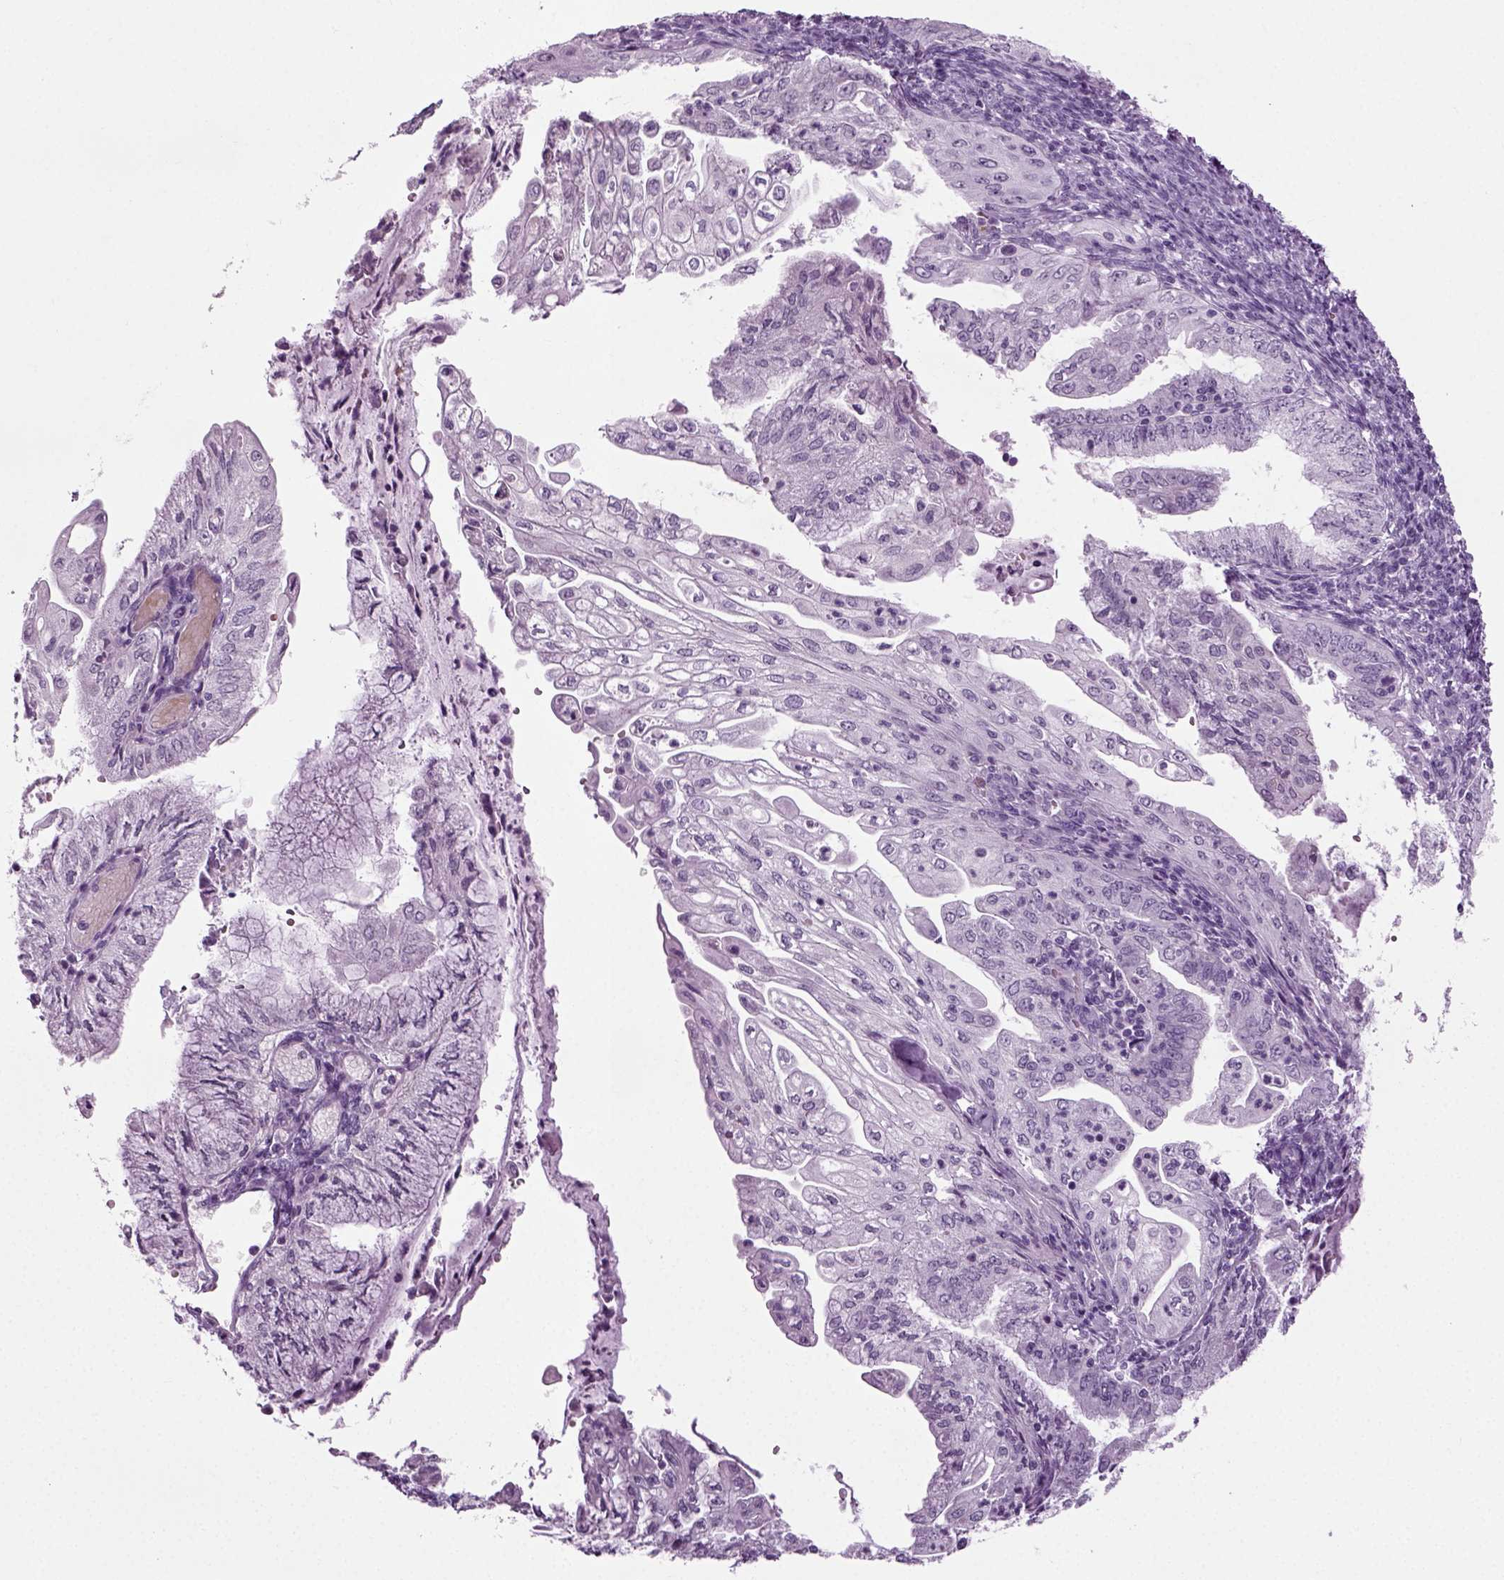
{"staining": {"intensity": "negative", "quantity": "none", "location": "none"}, "tissue": "endometrial cancer", "cell_type": "Tumor cells", "image_type": "cancer", "snomed": [{"axis": "morphology", "description": "Adenocarcinoma, NOS"}, {"axis": "topography", "description": "Endometrium"}], "caption": "Protein analysis of endometrial cancer (adenocarcinoma) exhibits no significant staining in tumor cells. Nuclei are stained in blue.", "gene": "ZC2HC1C", "patient": {"sex": "female", "age": 55}}